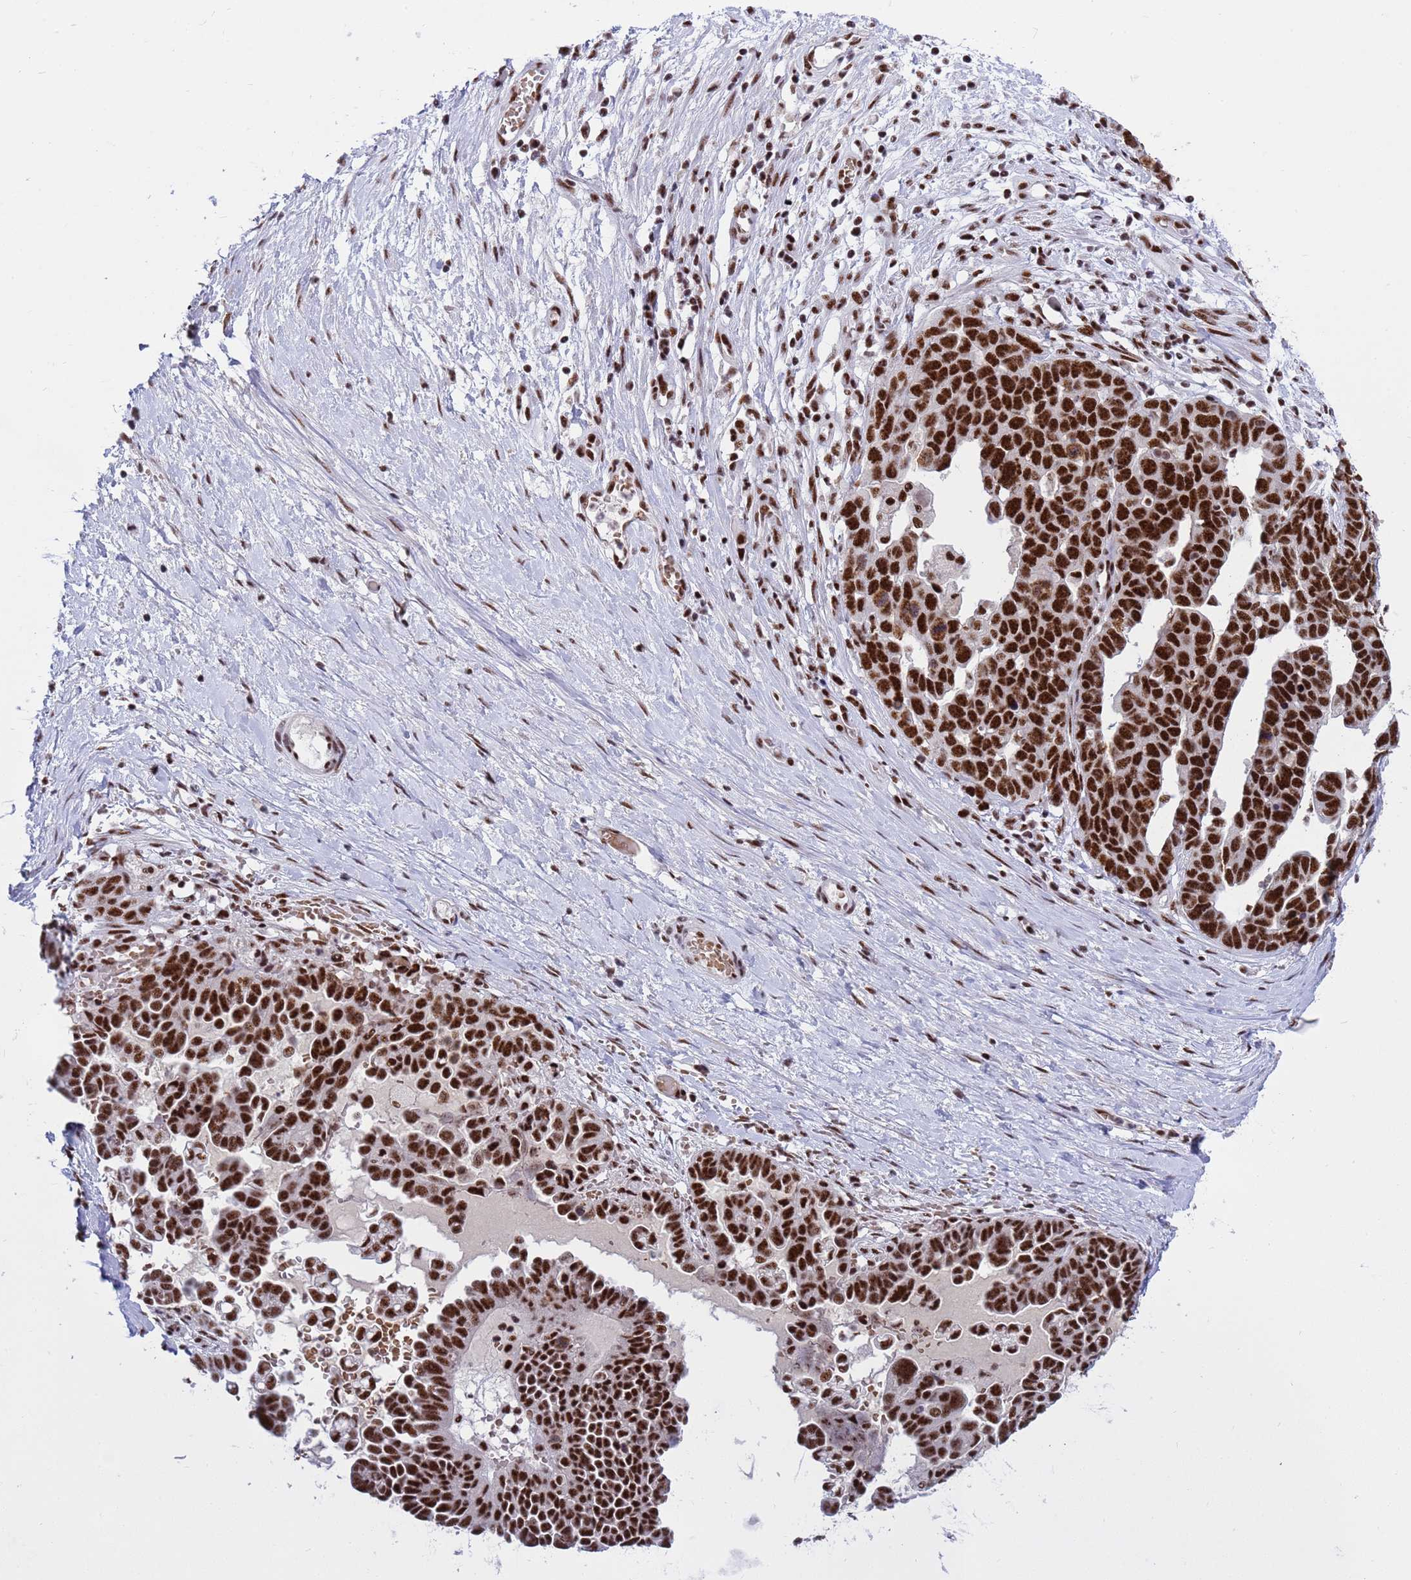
{"staining": {"intensity": "strong", "quantity": ">75%", "location": "nuclear"}, "tissue": "ovarian cancer", "cell_type": "Tumor cells", "image_type": "cancer", "snomed": [{"axis": "morphology", "description": "Cystadenocarcinoma, serous, NOS"}, {"axis": "topography", "description": "Ovary"}], "caption": "Immunohistochemical staining of human ovarian serous cystadenocarcinoma exhibits strong nuclear protein staining in about >75% of tumor cells. (brown staining indicates protein expression, while blue staining denotes nuclei).", "gene": "THOC2", "patient": {"sex": "female", "age": 54}}